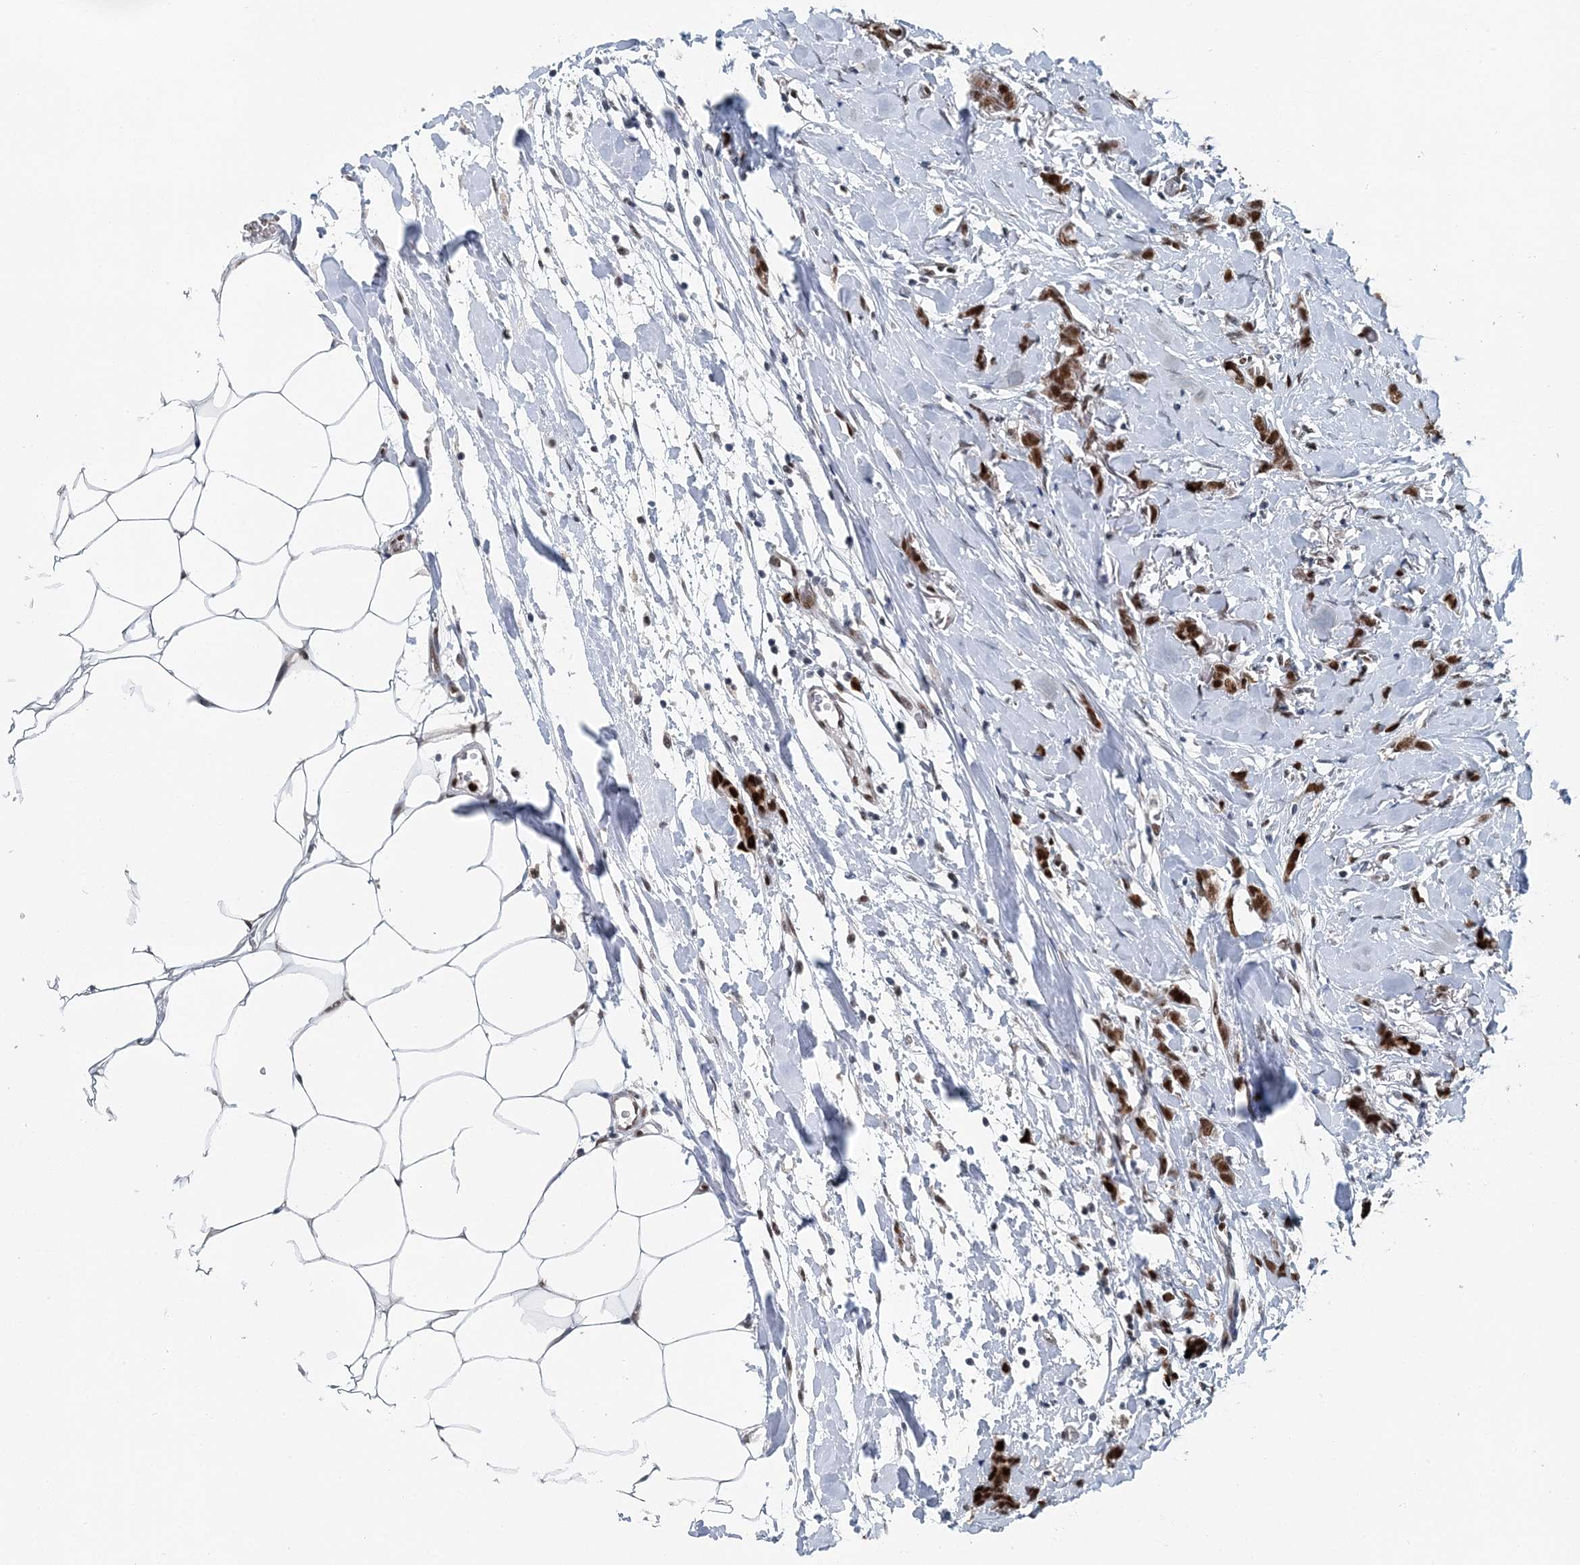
{"staining": {"intensity": "strong", "quantity": ">75%", "location": "nuclear"}, "tissue": "breast cancer", "cell_type": "Tumor cells", "image_type": "cancer", "snomed": [{"axis": "morphology", "description": "Lobular carcinoma, in situ"}, {"axis": "morphology", "description": "Lobular carcinoma"}, {"axis": "topography", "description": "Breast"}], "caption": "Tumor cells reveal high levels of strong nuclear positivity in approximately >75% of cells in human breast lobular carcinoma. The staining is performed using DAB brown chromogen to label protein expression. The nuclei are counter-stained blue using hematoxylin.", "gene": "HAT1", "patient": {"sex": "female", "age": 41}}